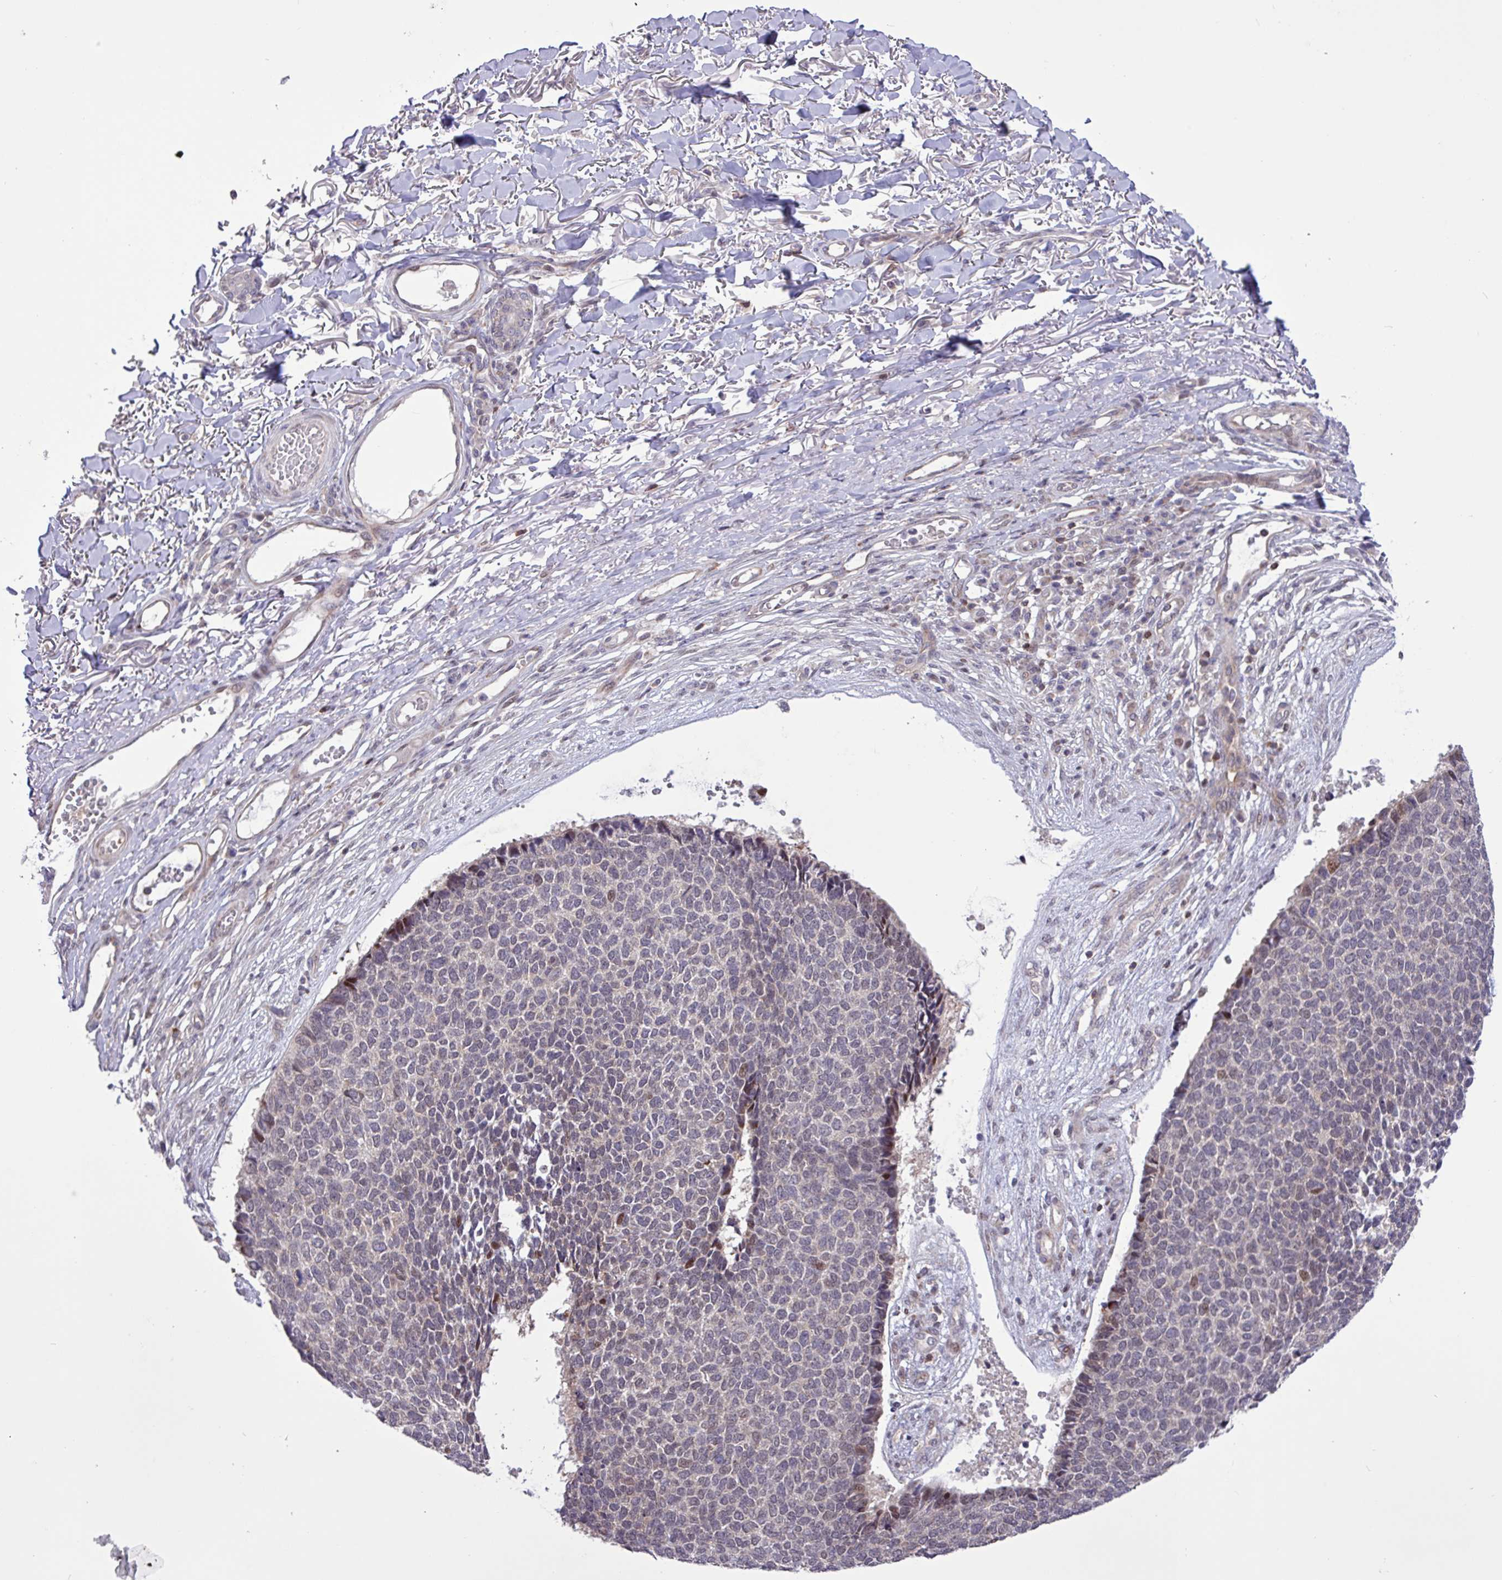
{"staining": {"intensity": "moderate", "quantity": "<25%", "location": "nuclear"}, "tissue": "skin cancer", "cell_type": "Tumor cells", "image_type": "cancer", "snomed": [{"axis": "morphology", "description": "Basal cell carcinoma"}, {"axis": "topography", "description": "Skin"}], "caption": "Immunohistochemical staining of human basal cell carcinoma (skin) exhibits low levels of moderate nuclear protein positivity in approximately <25% of tumor cells.", "gene": "RTL3", "patient": {"sex": "female", "age": 84}}